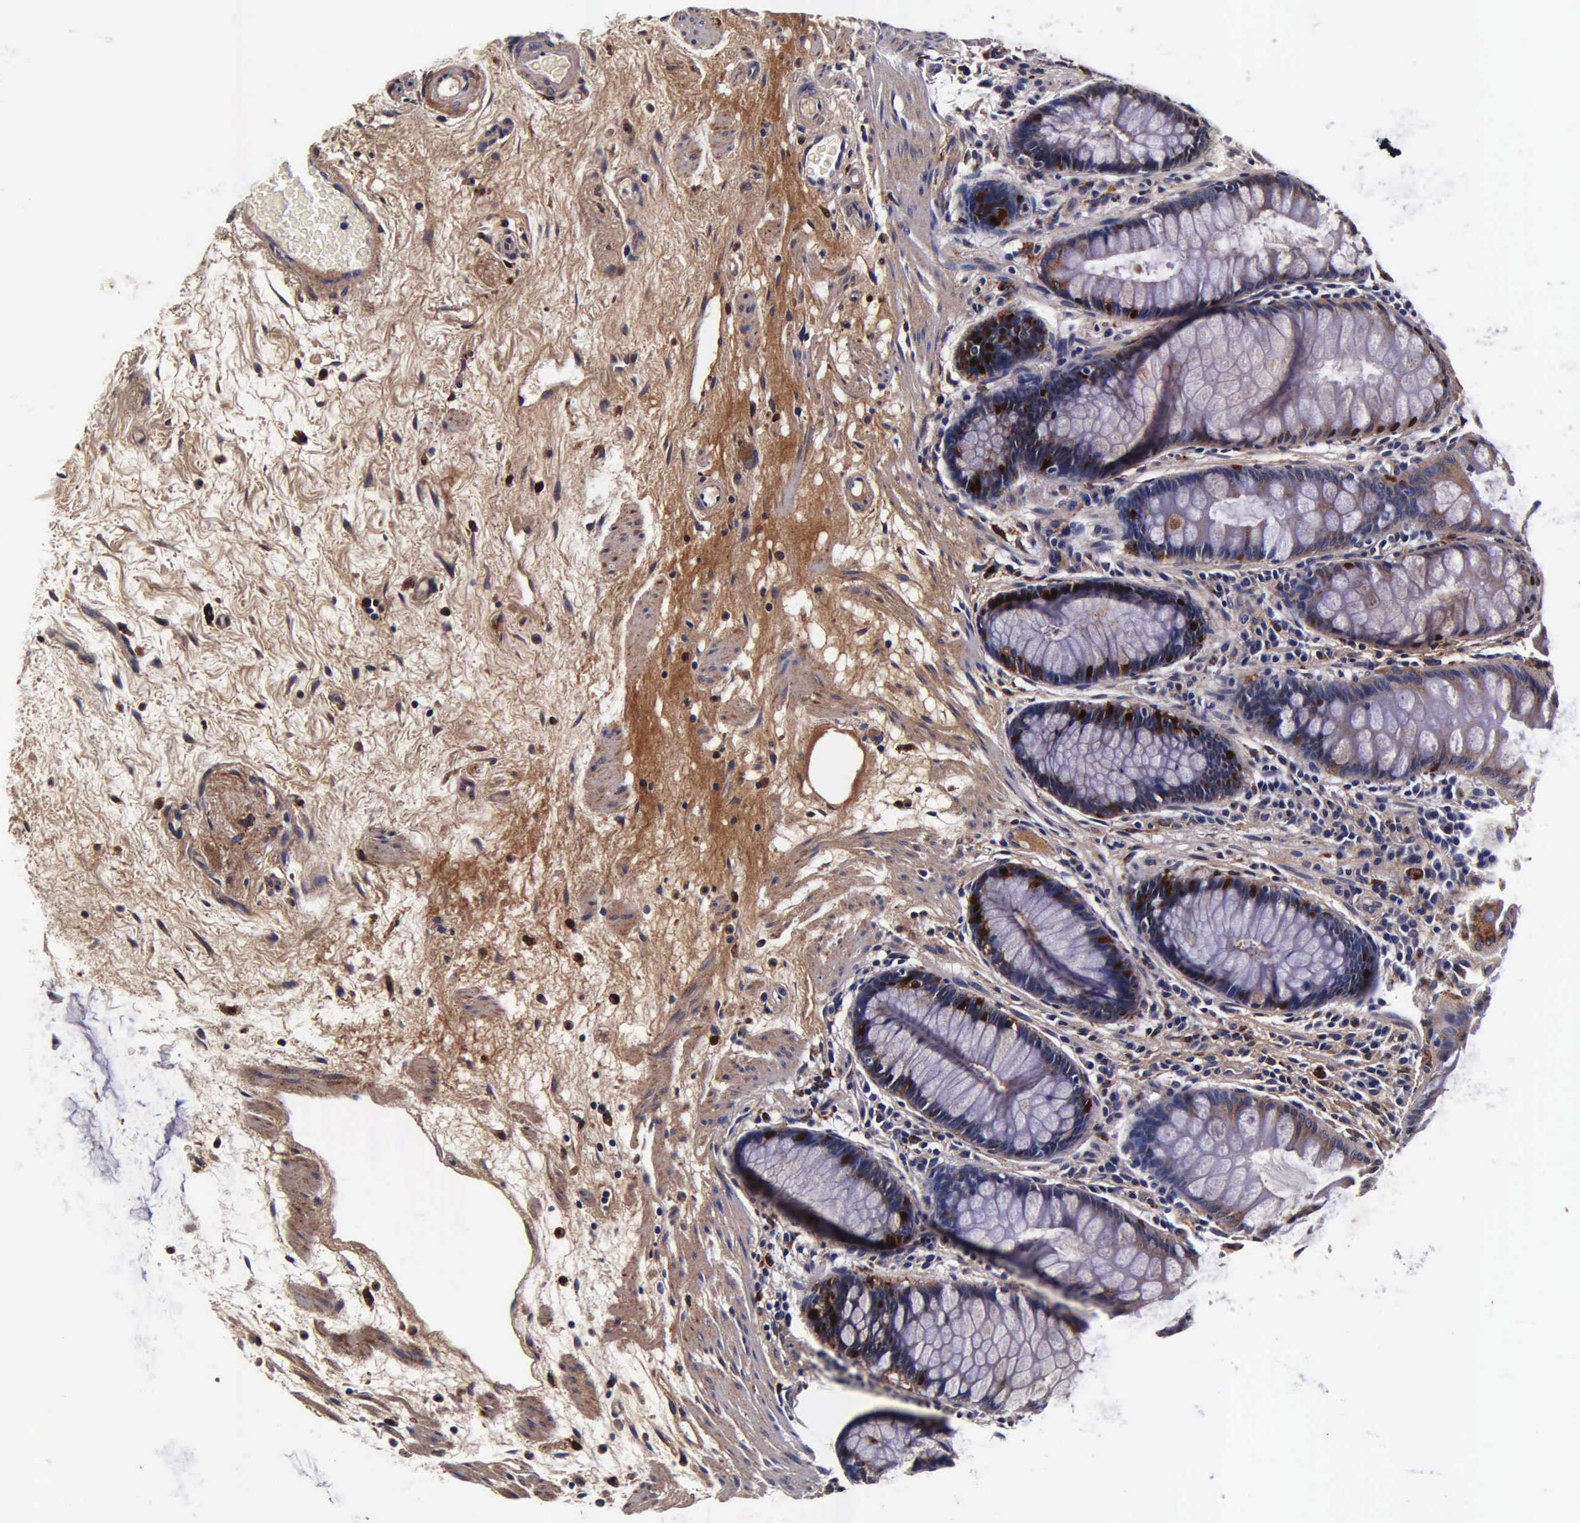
{"staining": {"intensity": "moderate", "quantity": "25%-75%", "location": "cytoplasmic/membranous"}, "tissue": "rectum", "cell_type": "Glandular cells", "image_type": "normal", "snomed": [{"axis": "morphology", "description": "Normal tissue, NOS"}, {"axis": "topography", "description": "Rectum"}], "caption": "About 25%-75% of glandular cells in benign human rectum exhibit moderate cytoplasmic/membranous protein positivity as visualized by brown immunohistochemical staining.", "gene": "CST3", "patient": {"sex": "male", "age": 77}}